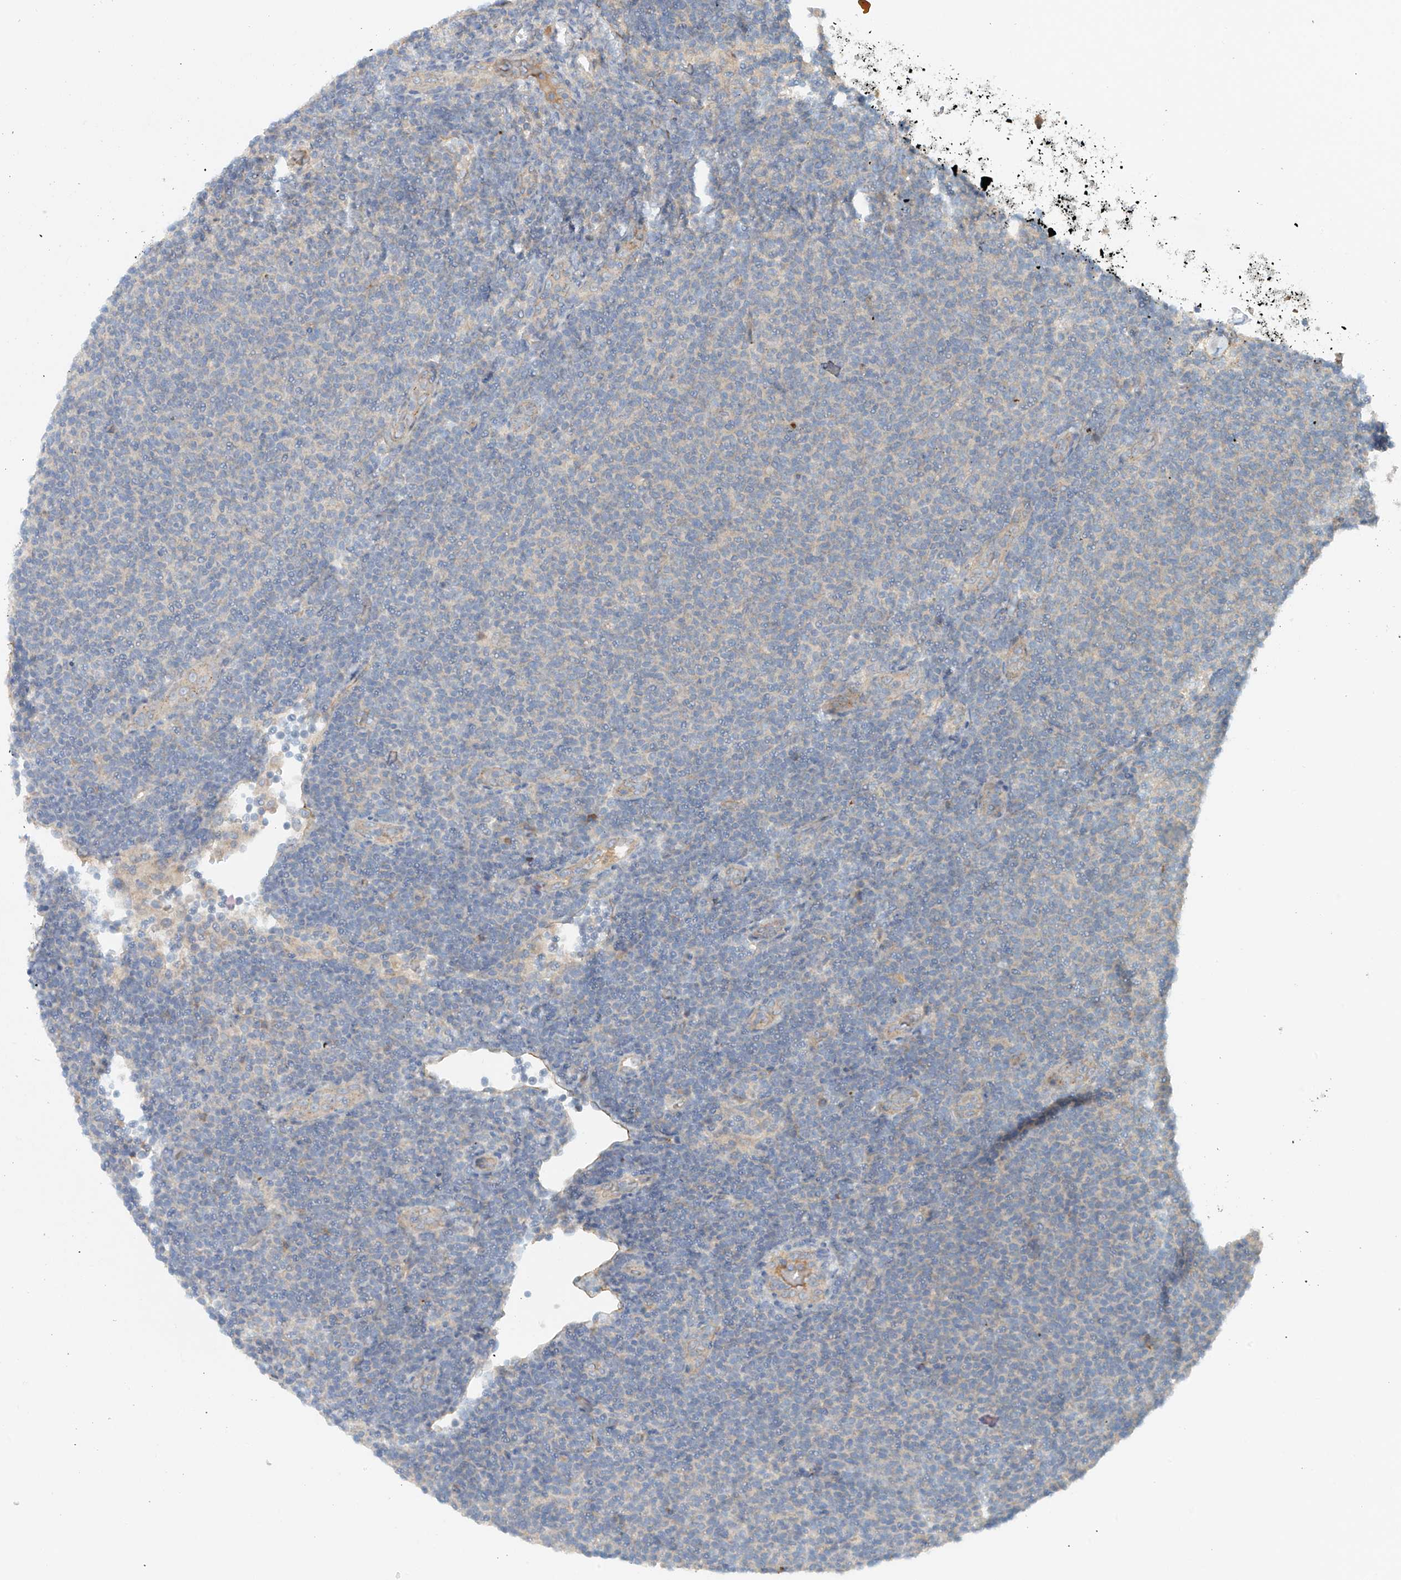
{"staining": {"intensity": "negative", "quantity": "none", "location": "none"}, "tissue": "lymphoma", "cell_type": "Tumor cells", "image_type": "cancer", "snomed": [{"axis": "morphology", "description": "Malignant lymphoma, non-Hodgkin's type, Low grade"}, {"axis": "topography", "description": "Lymph node"}], "caption": "The IHC image has no significant staining in tumor cells of lymphoma tissue.", "gene": "LYRM9", "patient": {"sex": "male", "age": 66}}